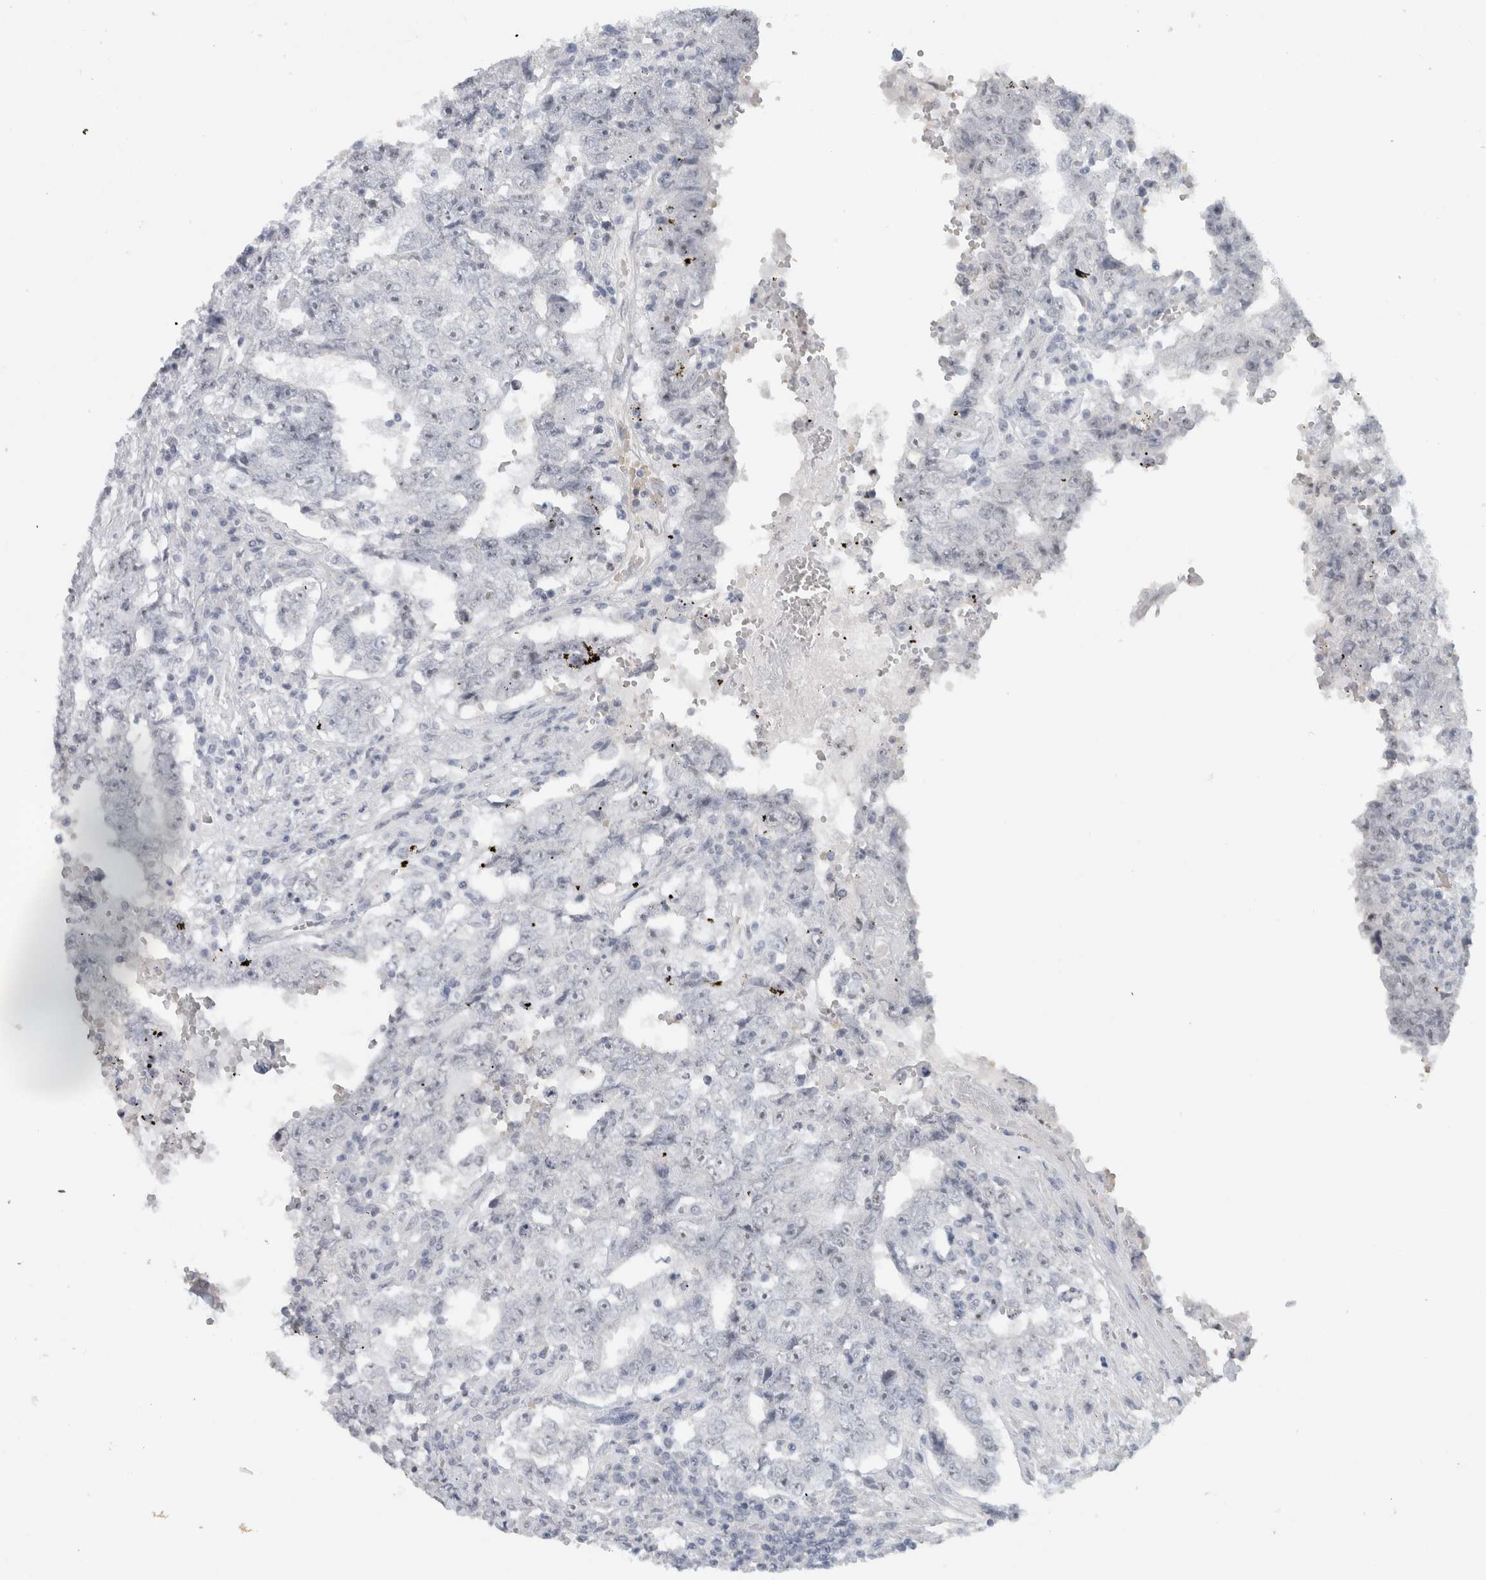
{"staining": {"intensity": "negative", "quantity": "none", "location": "none"}, "tissue": "testis cancer", "cell_type": "Tumor cells", "image_type": "cancer", "snomed": [{"axis": "morphology", "description": "Carcinoma, Embryonal, NOS"}, {"axis": "topography", "description": "Testis"}], "caption": "This histopathology image is of testis cancer (embryonal carcinoma) stained with immunohistochemistry to label a protein in brown with the nuclei are counter-stained blue. There is no staining in tumor cells.", "gene": "FMR1NB", "patient": {"sex": "male", "age": 26}}